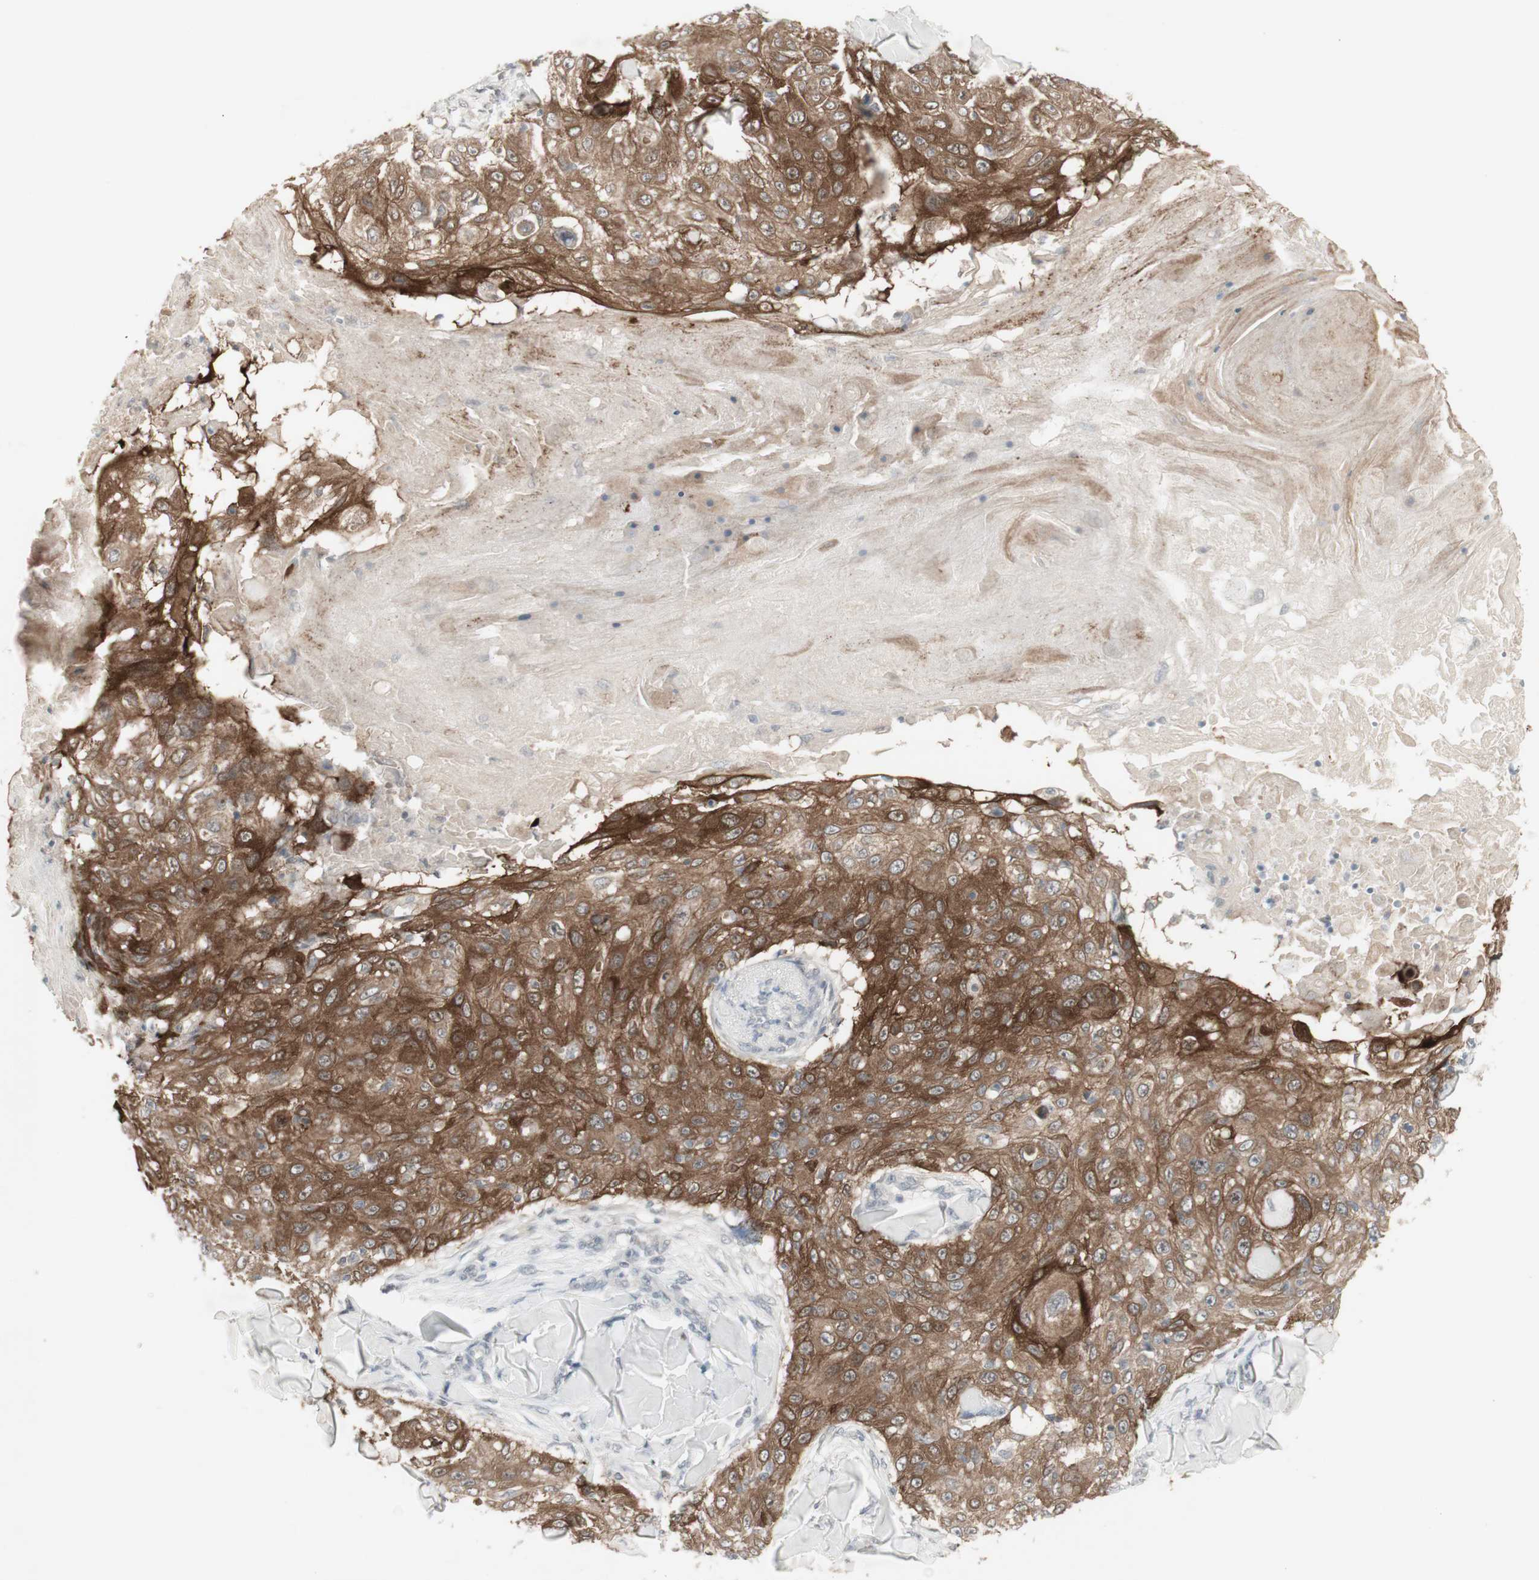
{"staining": {"intensity": "strong", "quantity": ">75%", "location": "cytoplasmic/membranous"}, "tissue": "skin cancer", "cell_type": "Tumor cells", "image_type": "cancer", "snomed": [{"axis": "morphology", "description": "Squamous cell carcinoma, NOS"}, {"axis": "topography", "description": "Skin"}], "caption": "Immunohistochemistry (IHC) of squamous cell carcinoma (skin) shows high levels of strong cytoplasmic/membranous expression in approximately >75% of tumor cells.", "gene": "C1orf116", "patient": {"sex": "male", "age": 86}}